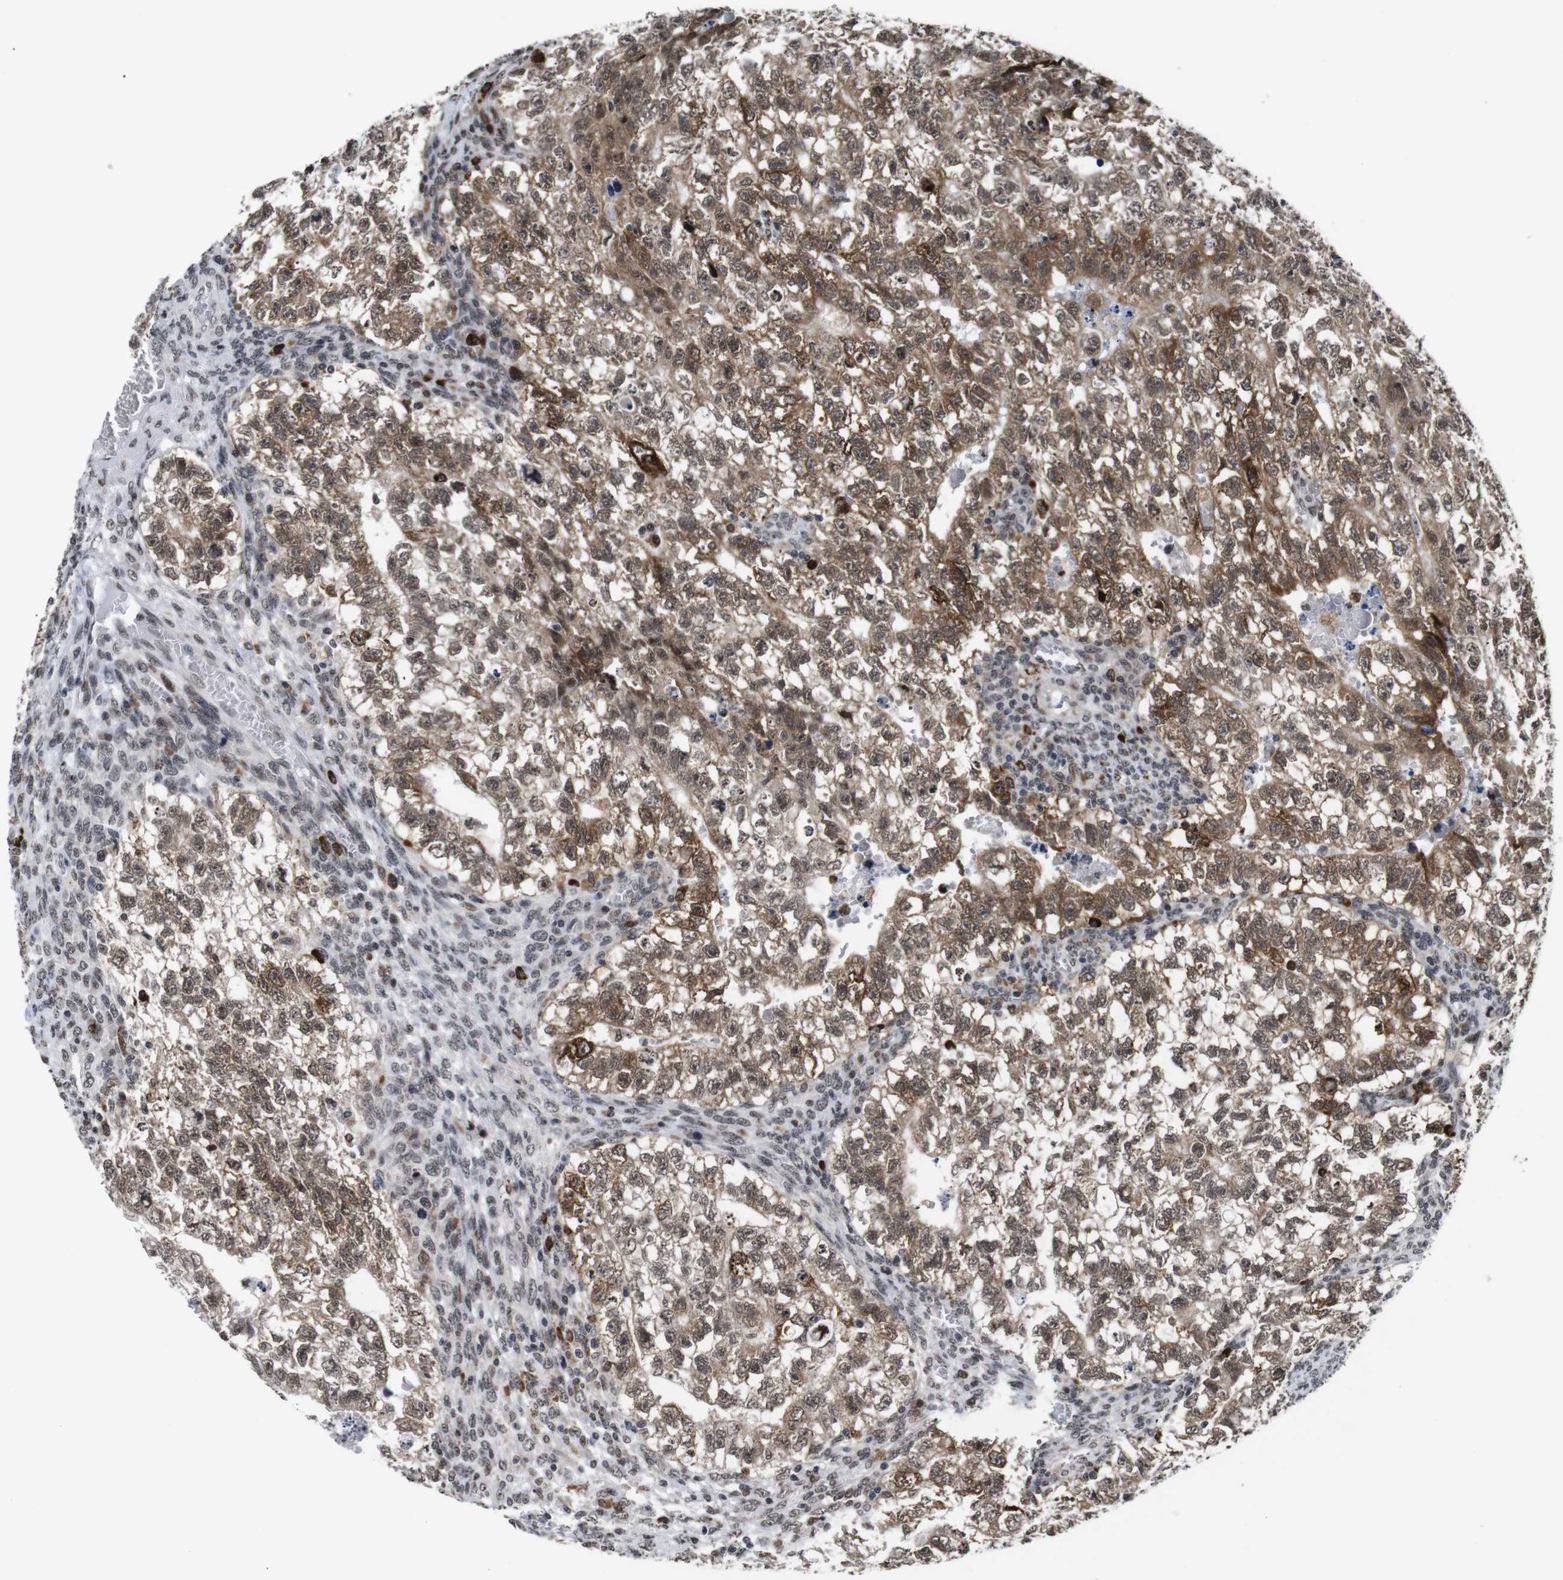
{"staining": {"intensity": "moderate", "quantity": ">75%", "location": "cytoplasmic/membranous,nuclear"}, "tissue": "testis cancer", "cell_type": "Tumor cells", "image_type": "cancer", "snomed": [{"axis": "morphology", "description": "Seminoma, NOS"}, {"axis": "morphology", "description": "Carcinoma, Embryonal, NOS"}, {"axis": "topography", "description": "Testis"}], "caption": "Immunohistochemistry (IHC) of human testis embryonal carcinoma shows medium levels of moderate cytoplasmic/membranous and nuclear staining in about >75% of tumor cells.", "gene": "EIF4G1", "patient": {"sex": "male", "age": 38}}